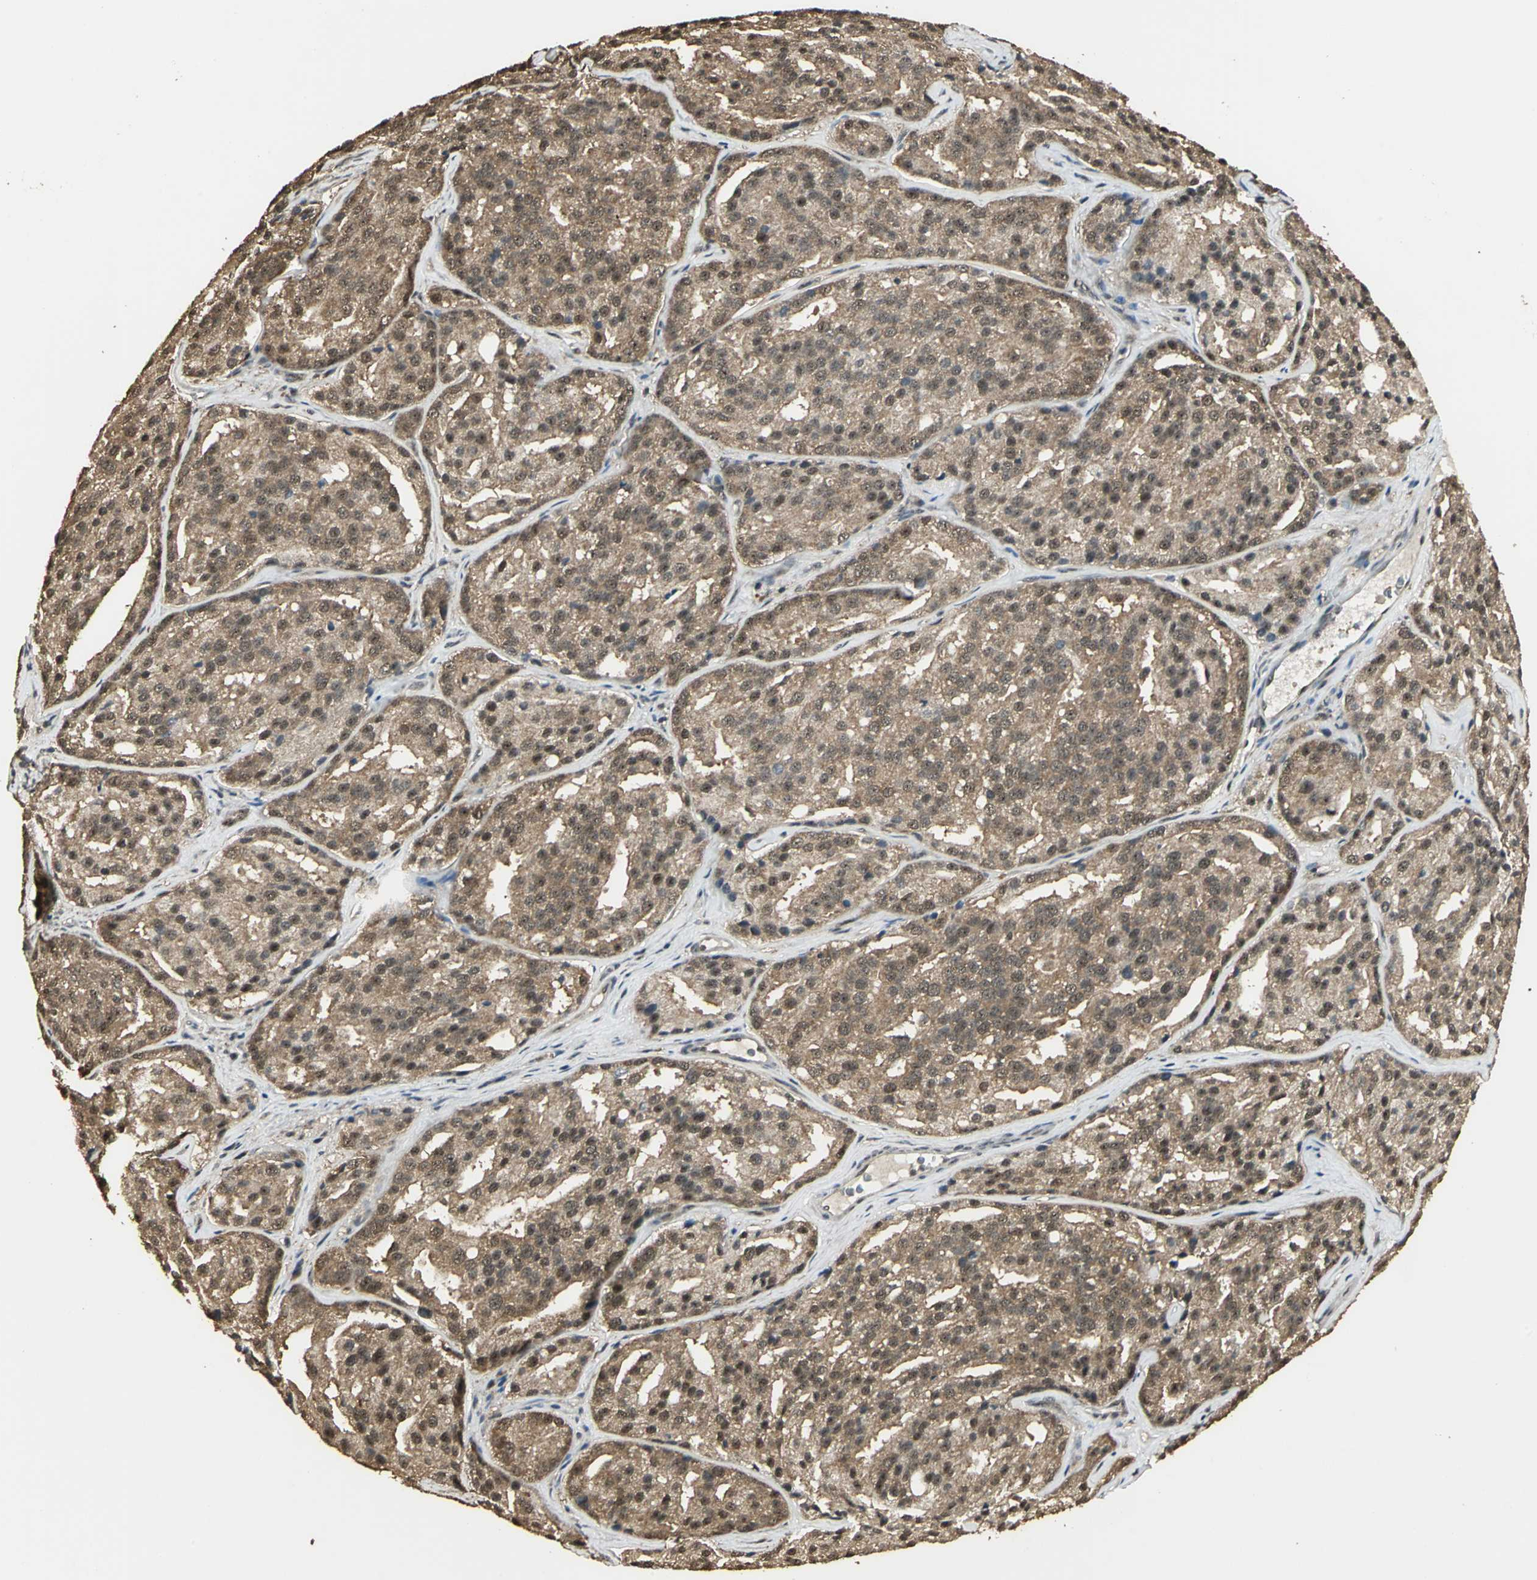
{"staining": {"intensity": "strong", "quantity": ">75%", "location": "cytoplasmic/membranous"}, "tissue": "prostate cancer", "cell_type": "Tumor cells", "image_type": "cancer", "snomed": [{"axis": "morphology", "description": "Adenocarcinoma, Medium grade"}, {"axis": "topography", "description": "Prostate"}], "caption": "The histopathology image reveals a brown stain indicating the presence of a protein in the cytoplasmic/membranous of tumor cells in prostate cancer (adenocarcinoma (medium-grade)).", "gene": "UCHL5", "patient": {"sex": "male", "age": 72}}